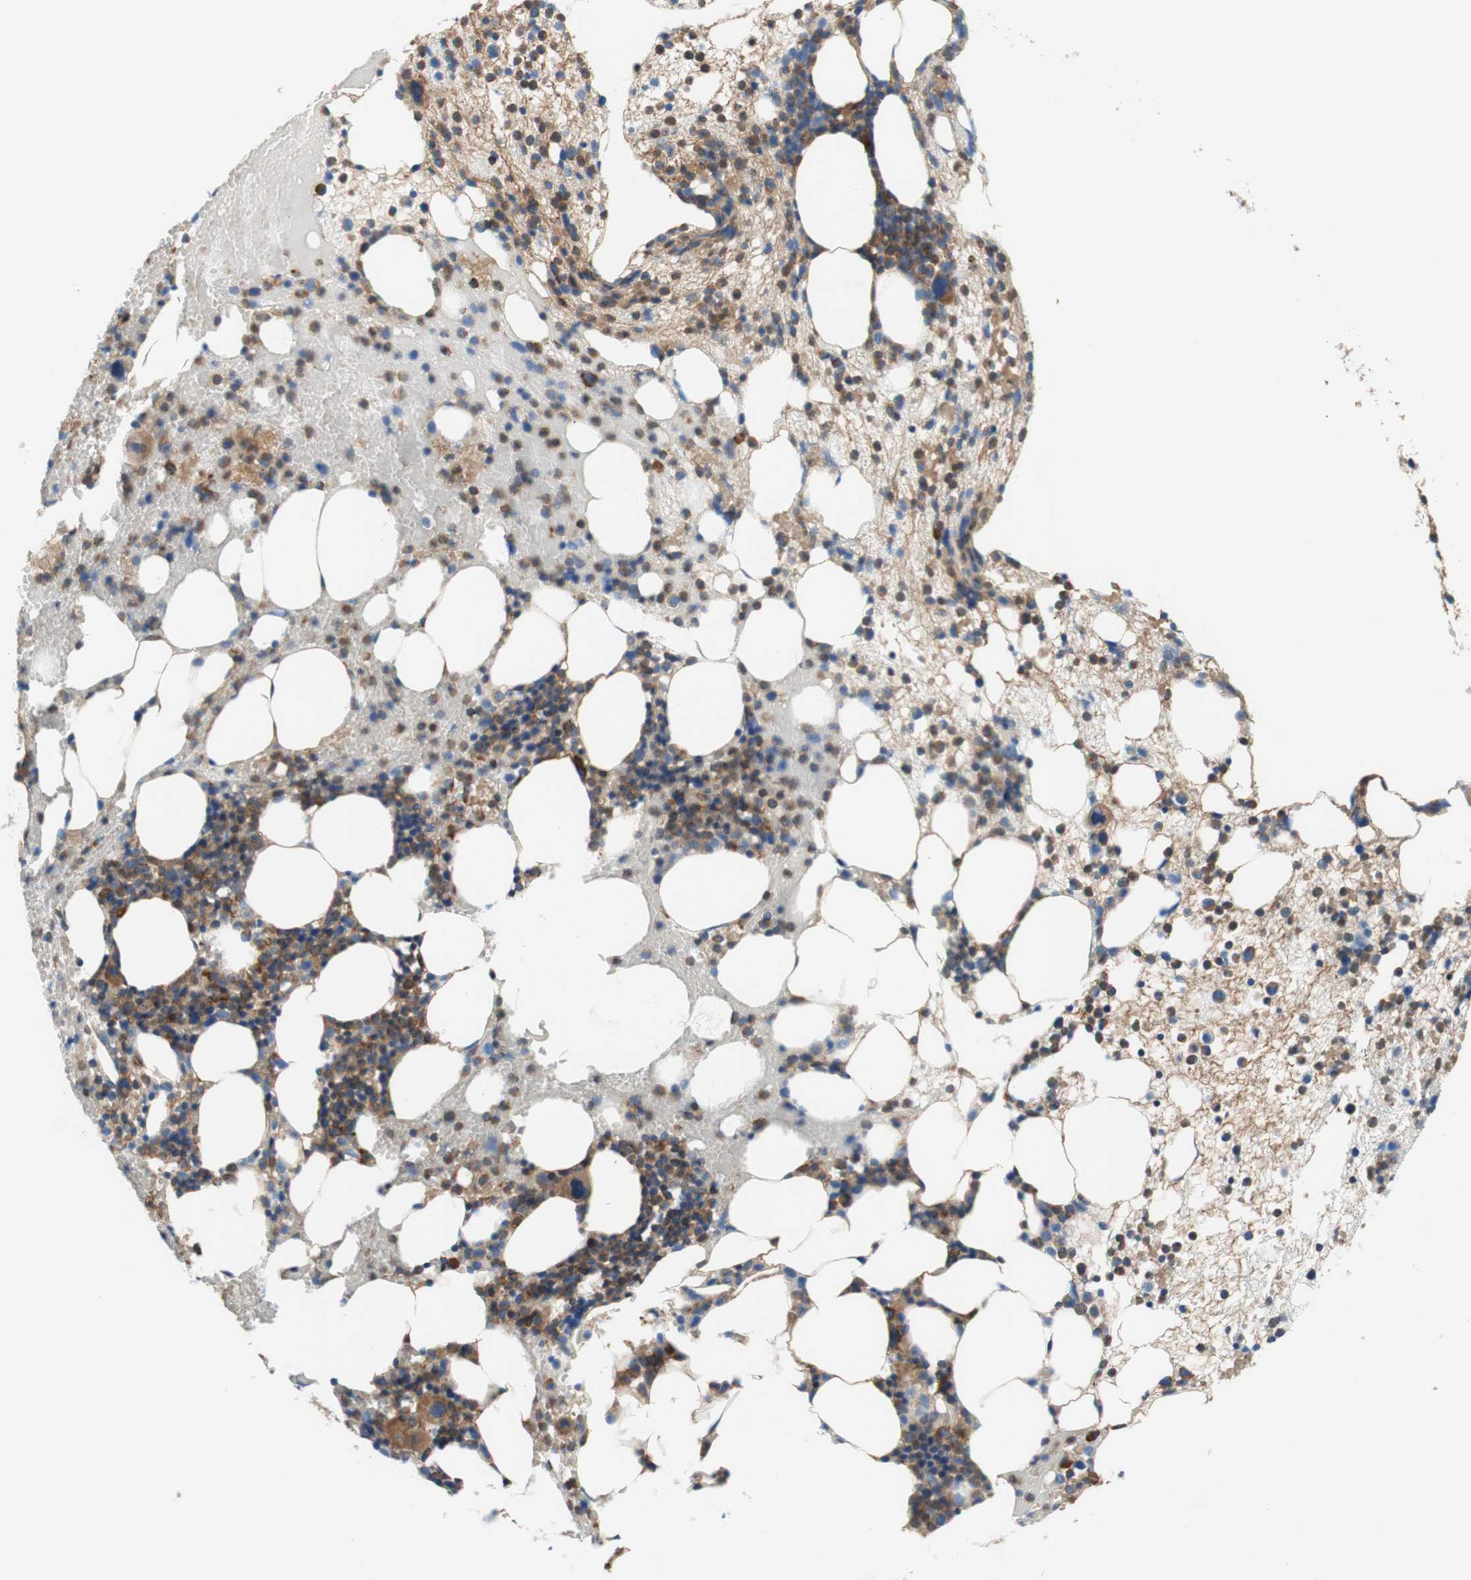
{"staining": {"intensity": "moderate", "quantity": "25%-75%", "location": "cytoplasmic/membranous"}, "tissue": "bone marrow", "cell_type": "Hematopoietic cells", "image_type": "normal", "snomed": [{"axis": "morphology", "description": "Normal tissue, NOS"}, {"axis": "morphology", "description": "Inflammation, NOS"}, {"axis": "topography", "description": "Bone marrow"}], "caption": "Hematopoietic cells display medium levels of moderate cytoplasmic/membranous expression in about 25%-75% of cells in benign bone marrow.", "gene": "STOM", "patient": {"sex": "female", "age": 79}}